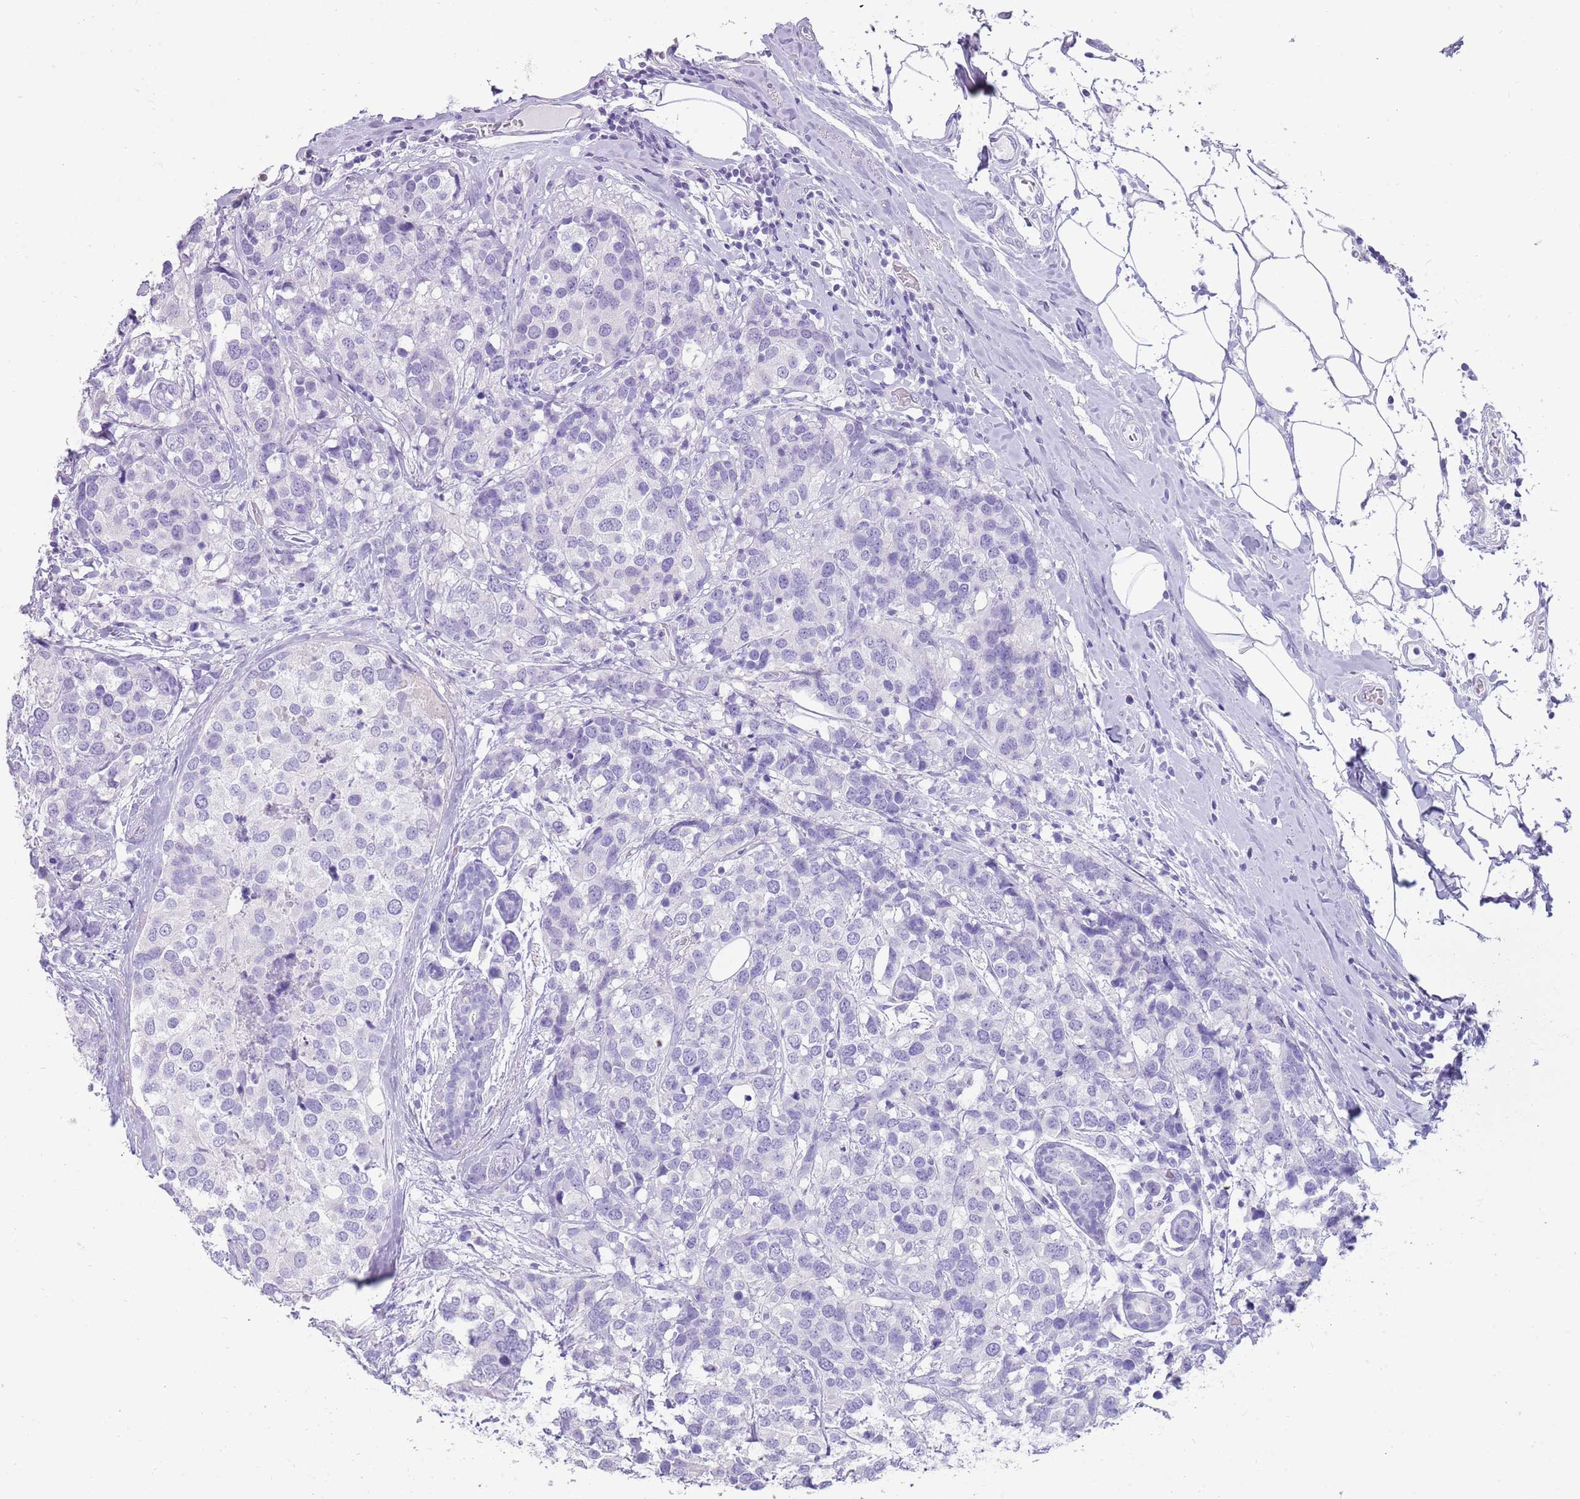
{"staining": {"intensity": "negative", "quantity": "none", "location": "none"}, "tissue": "breast cancer", "cell_type": "Tumor cells", "image_type": "cancer", "snomed": [{"axis": "morphology", "description": "Lobular carcinoma"}, {"axis": "topography", "description": "Breast"}], "caption": "Breast cancer was stained to show a protein in brown. There is no significant expression in tumor cells.", "gene": "NBPF3", "patient": {"sex": "female", "age": 59}}